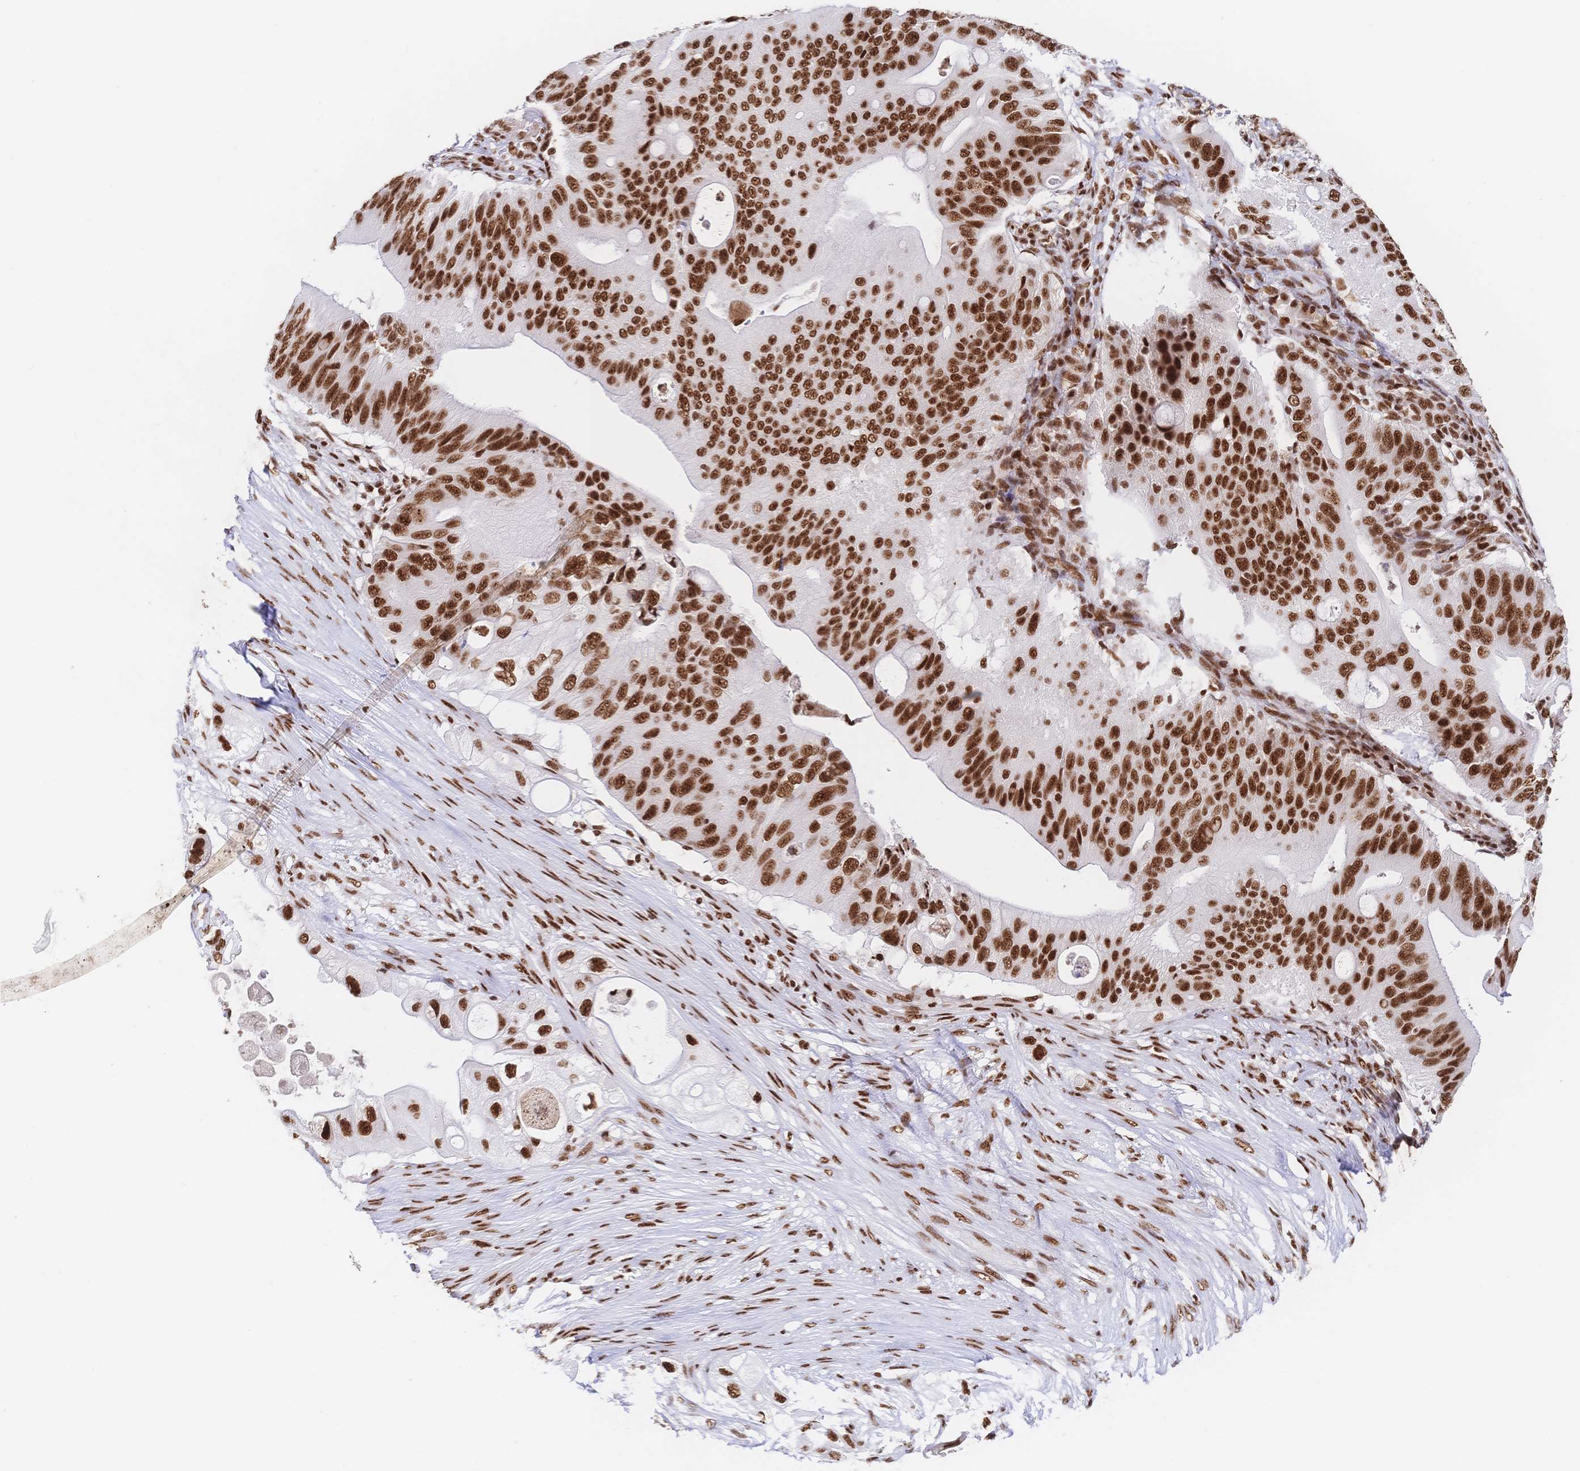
{"staining": {"intensity": "strong", "quantity": ">75%", "location": "nuclear"}, "tissue": "pancreatic cancer", "cell_type": "Tumor cells", "image_type": "cancer", "snomed": [{"axis": "morphology", "description": "Adenocarcinoma, NOS"}, {"axis": "topography", "description": "Pancreas"}], "caption": "This image displays pancreatic adenocarcinoma stained with immunohistochemistry to label a protein in brown. The nuclear of tumor cells show strong positivity for the protein. Nuclei are counter-stained blue.", "gene": "SRSF1", "patient": {"sex": "female", "age": 72}}